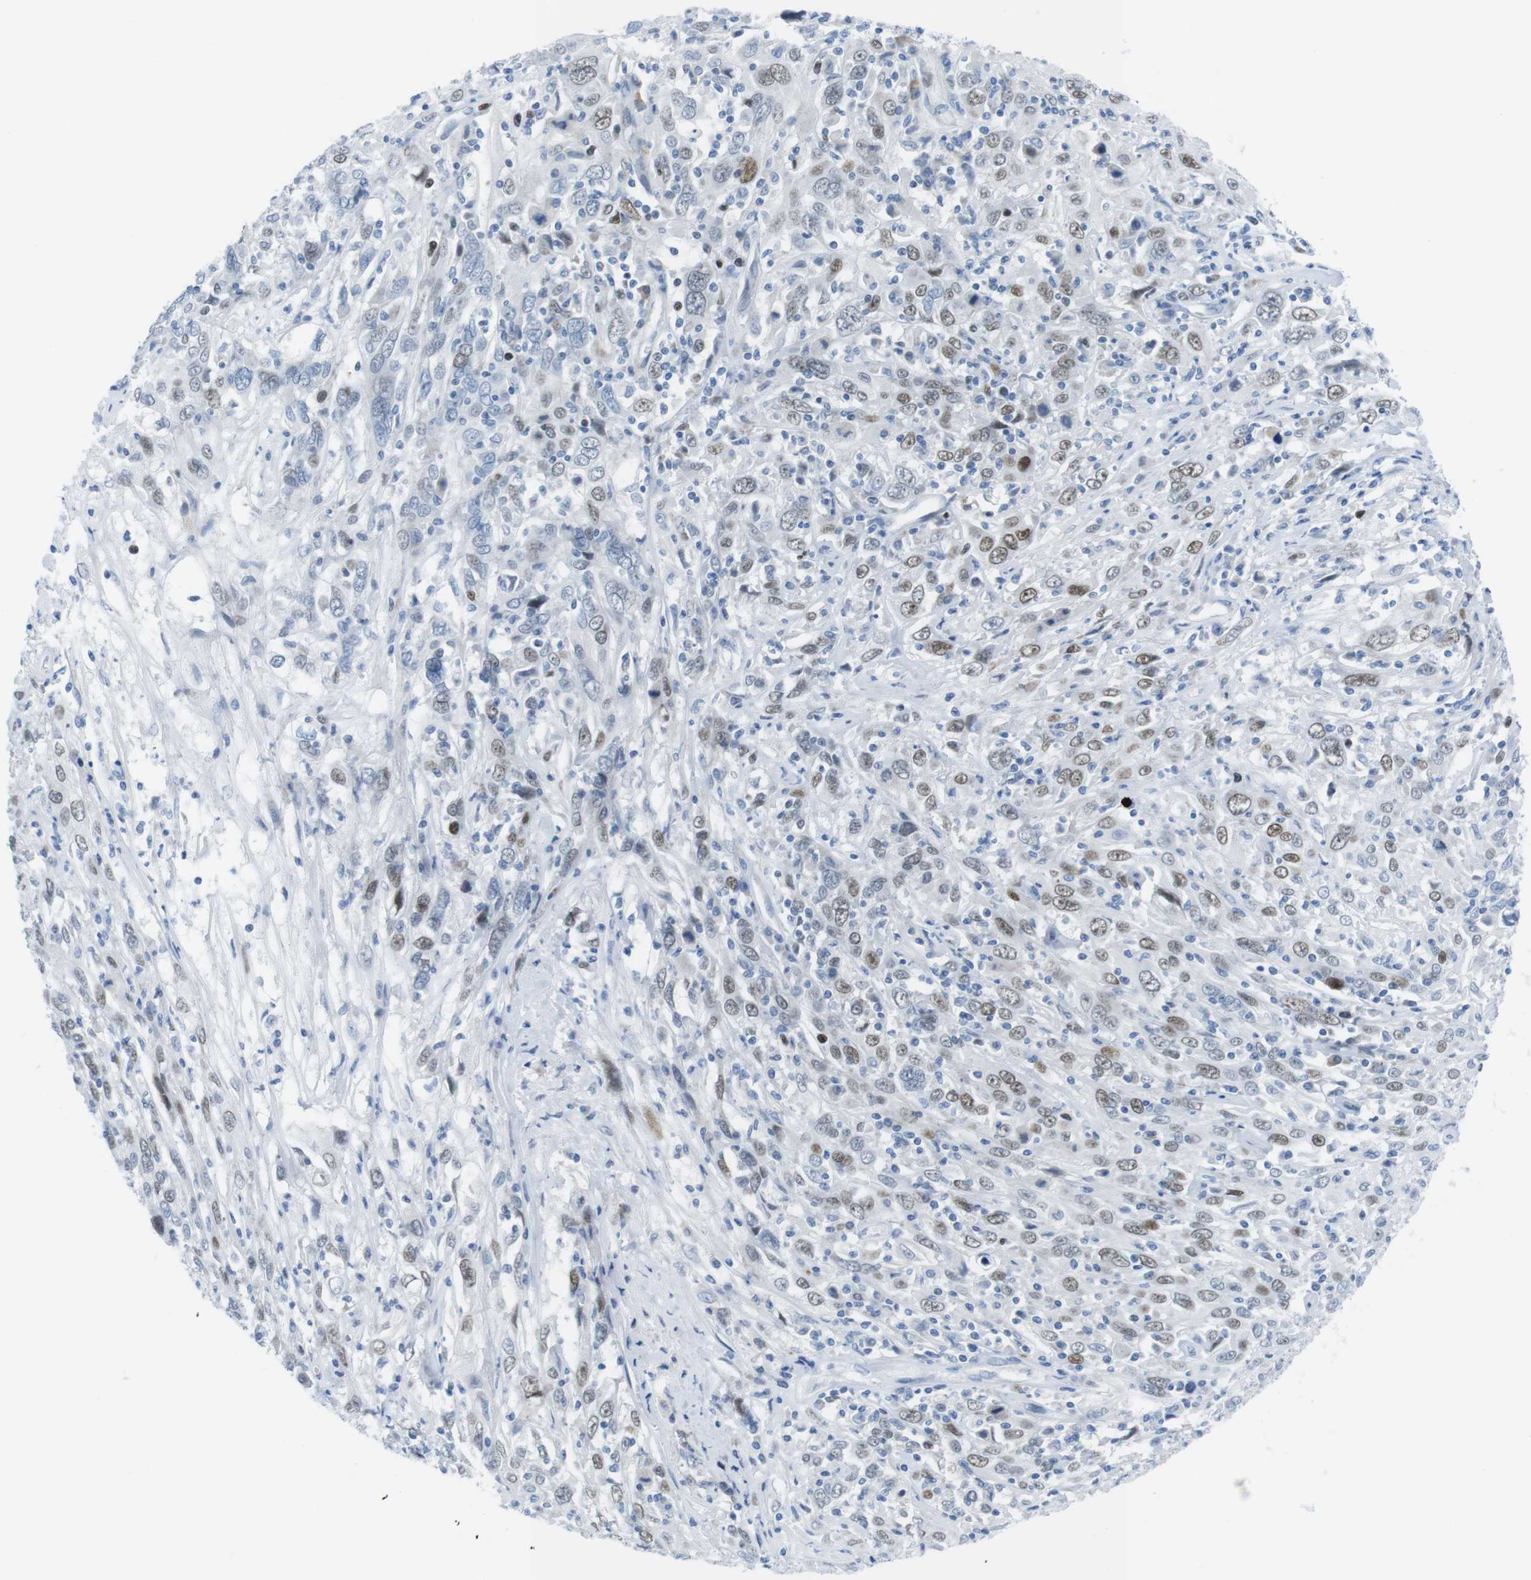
{"staining": {"intensity": "moderate", "quantity": ">75%", "location": "nuclear"}, "tissue": "cervical cancer", "cell_type": "Tumor cells", "image_type": "cancer", "snomed": [{"axis": "morphology", "description": "Squamous cell carcinoma, NOS"}, {"axis": "topography", "description": "Cervix"}], "caption": "This histopathology image exhibits IHC staining of cervical squamous cell carcinoma, with medium moderate nuclear staining in approximately >75% of tumor cells.", "gene": "CHAF1A", "patient": {"sex": "female", "age": 46}}